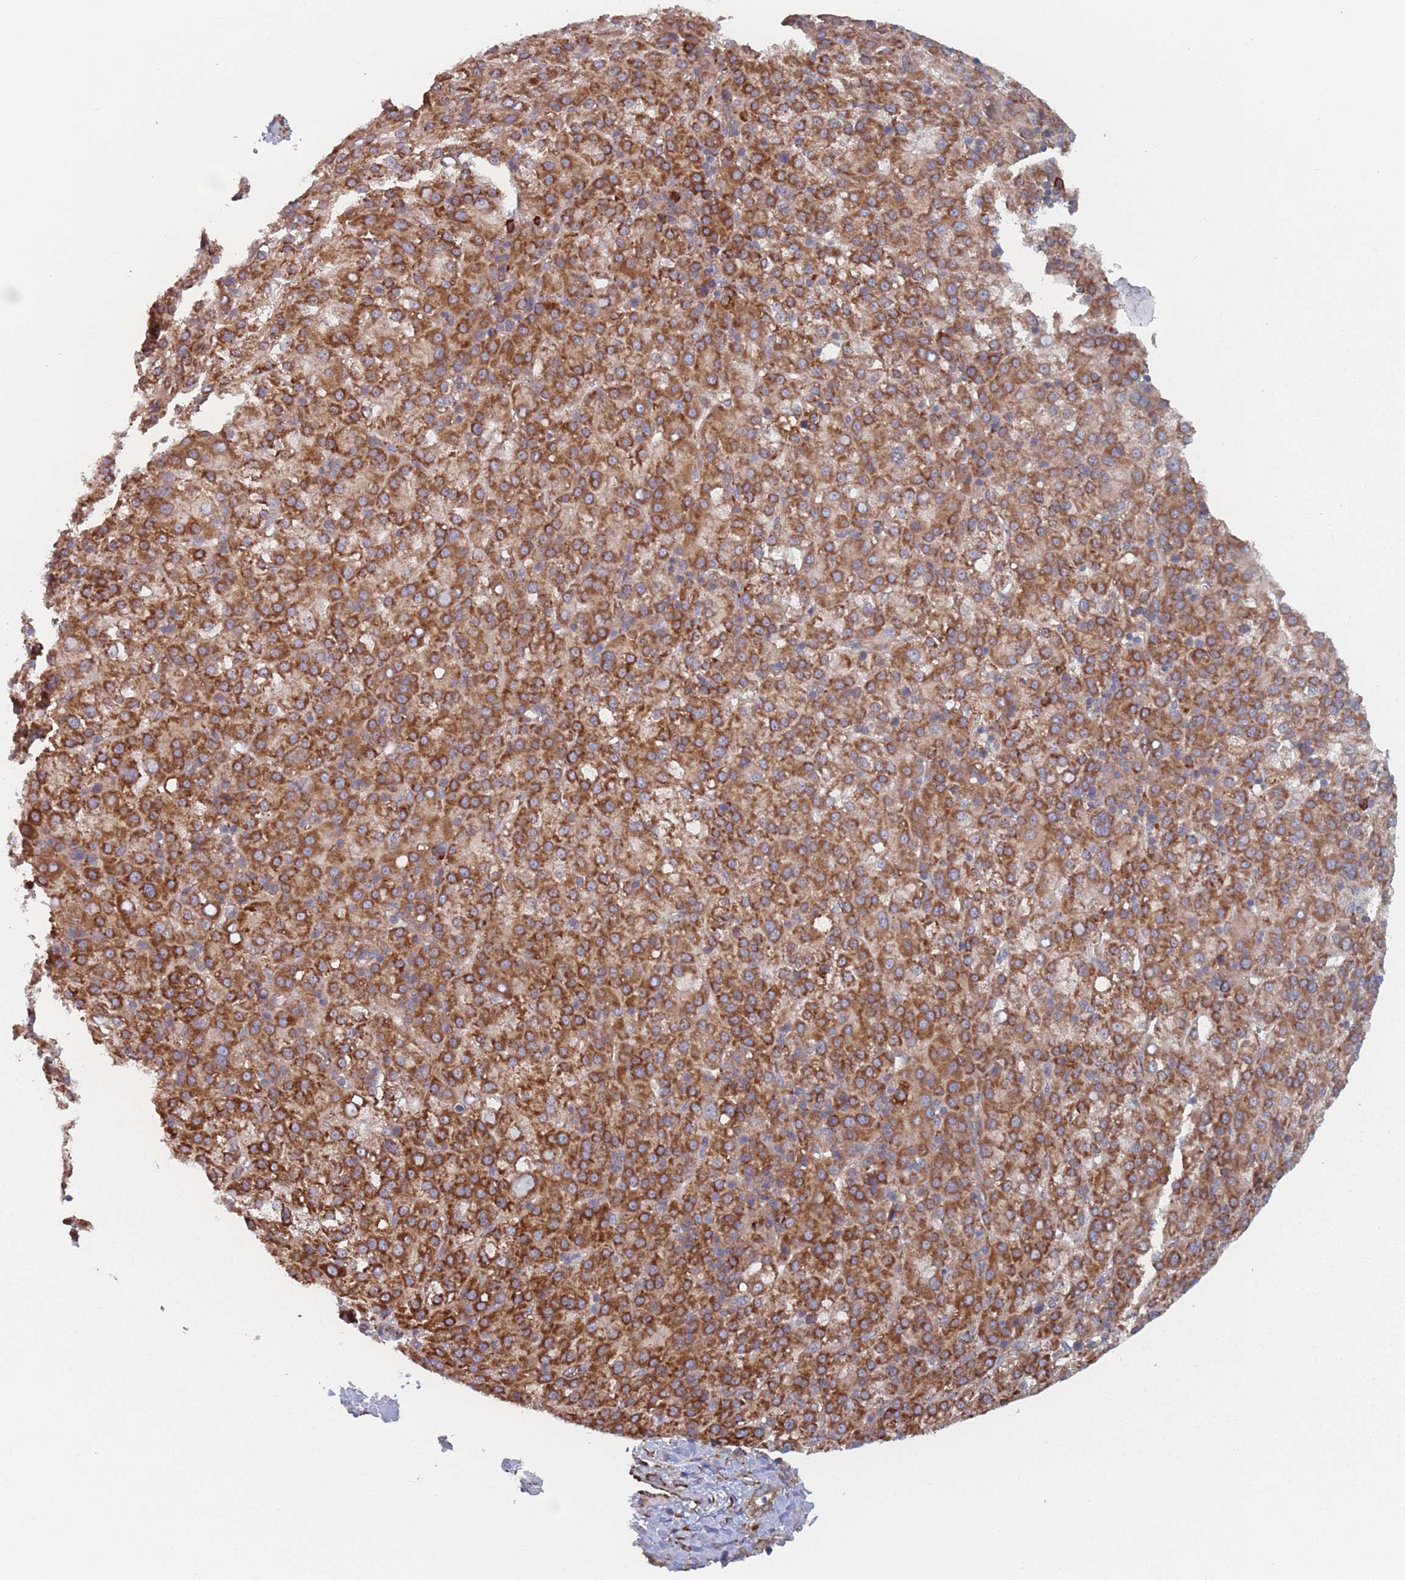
{"staining": {"intensity": "strong", "quantity": ">75%", "location": "cytoplasmic/membranous"}, "tissue": "liver cancer", "cell_type": "Tumor cells", "image_type": "cancer", "snomed": [{"axis": "morphology", "description": "Carcinoma, Hepatocellular, NOS"}, {"axis": "topography", "description": "Liver"}], "caption": "An image showing strong cytoplasmic/membranous expression in approximately >75% of tumor cells in liver hepatocellular carcinoma, as visualized by brown immunohistochemical staining.", "gene": "EEF1B2", "patient": {"sex": "female", "age": 58}}